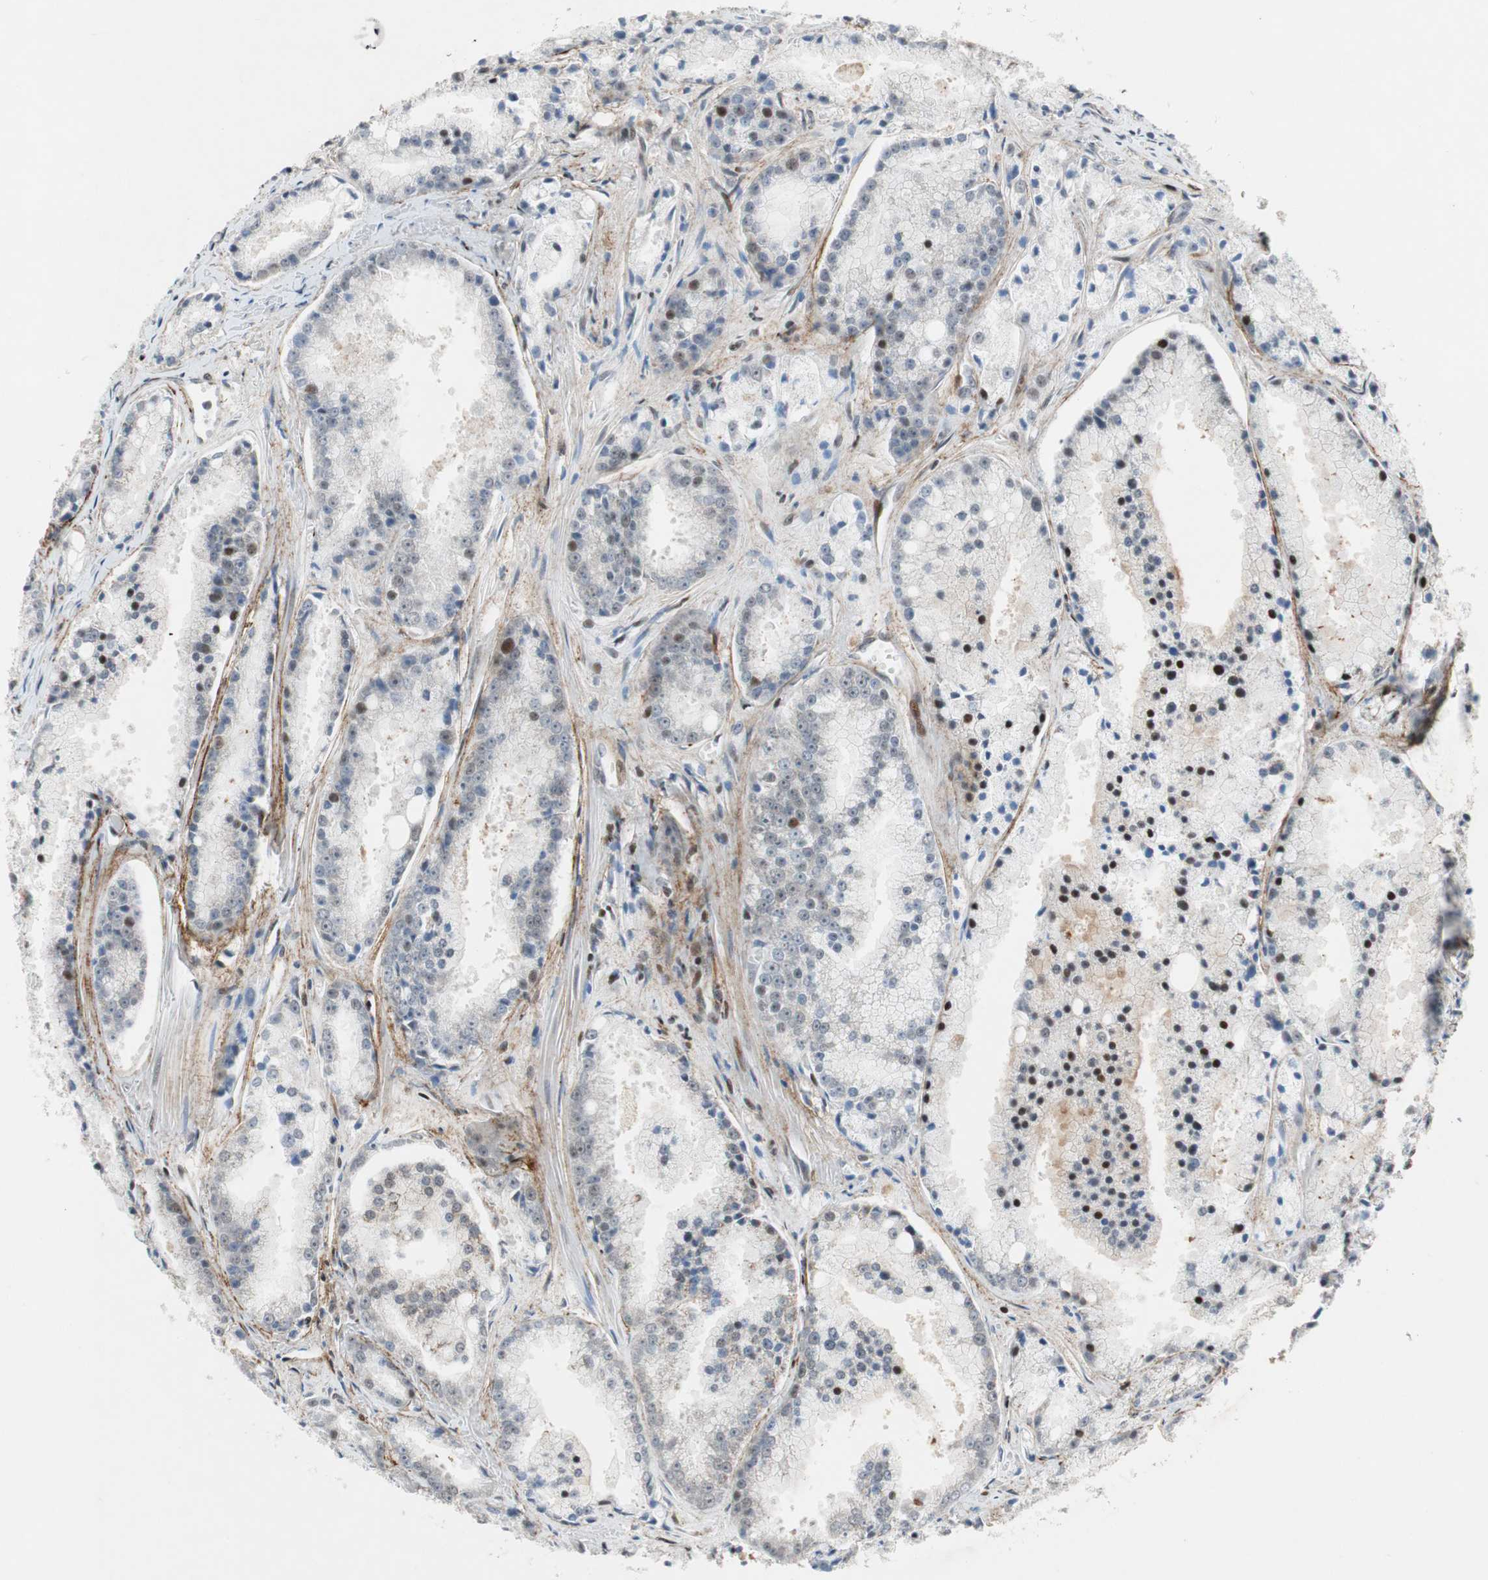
{"staining": {"intensity": "moderate", "quantity": "<25%", "location": "nuclear"}, "tissue": "prostate cancer", "cell_type": "Tumor cells", "image_type": "cancer", "snomed": [{"axis": "morphology", "description": "Adenocarcinoma, Low grade"}, {"axis": "topography", "description": "Prostate"}], "caption": "Immunohistochemistry histopathology image of human low-grade adenocarcinoma (prostate) stained for a protein (brown), which exhibits low levels of moderate nuclear staining in approximately <25% of tumor cells.", "gene": "FBXO44", "patient": {"sex": "male", "age": 64}}